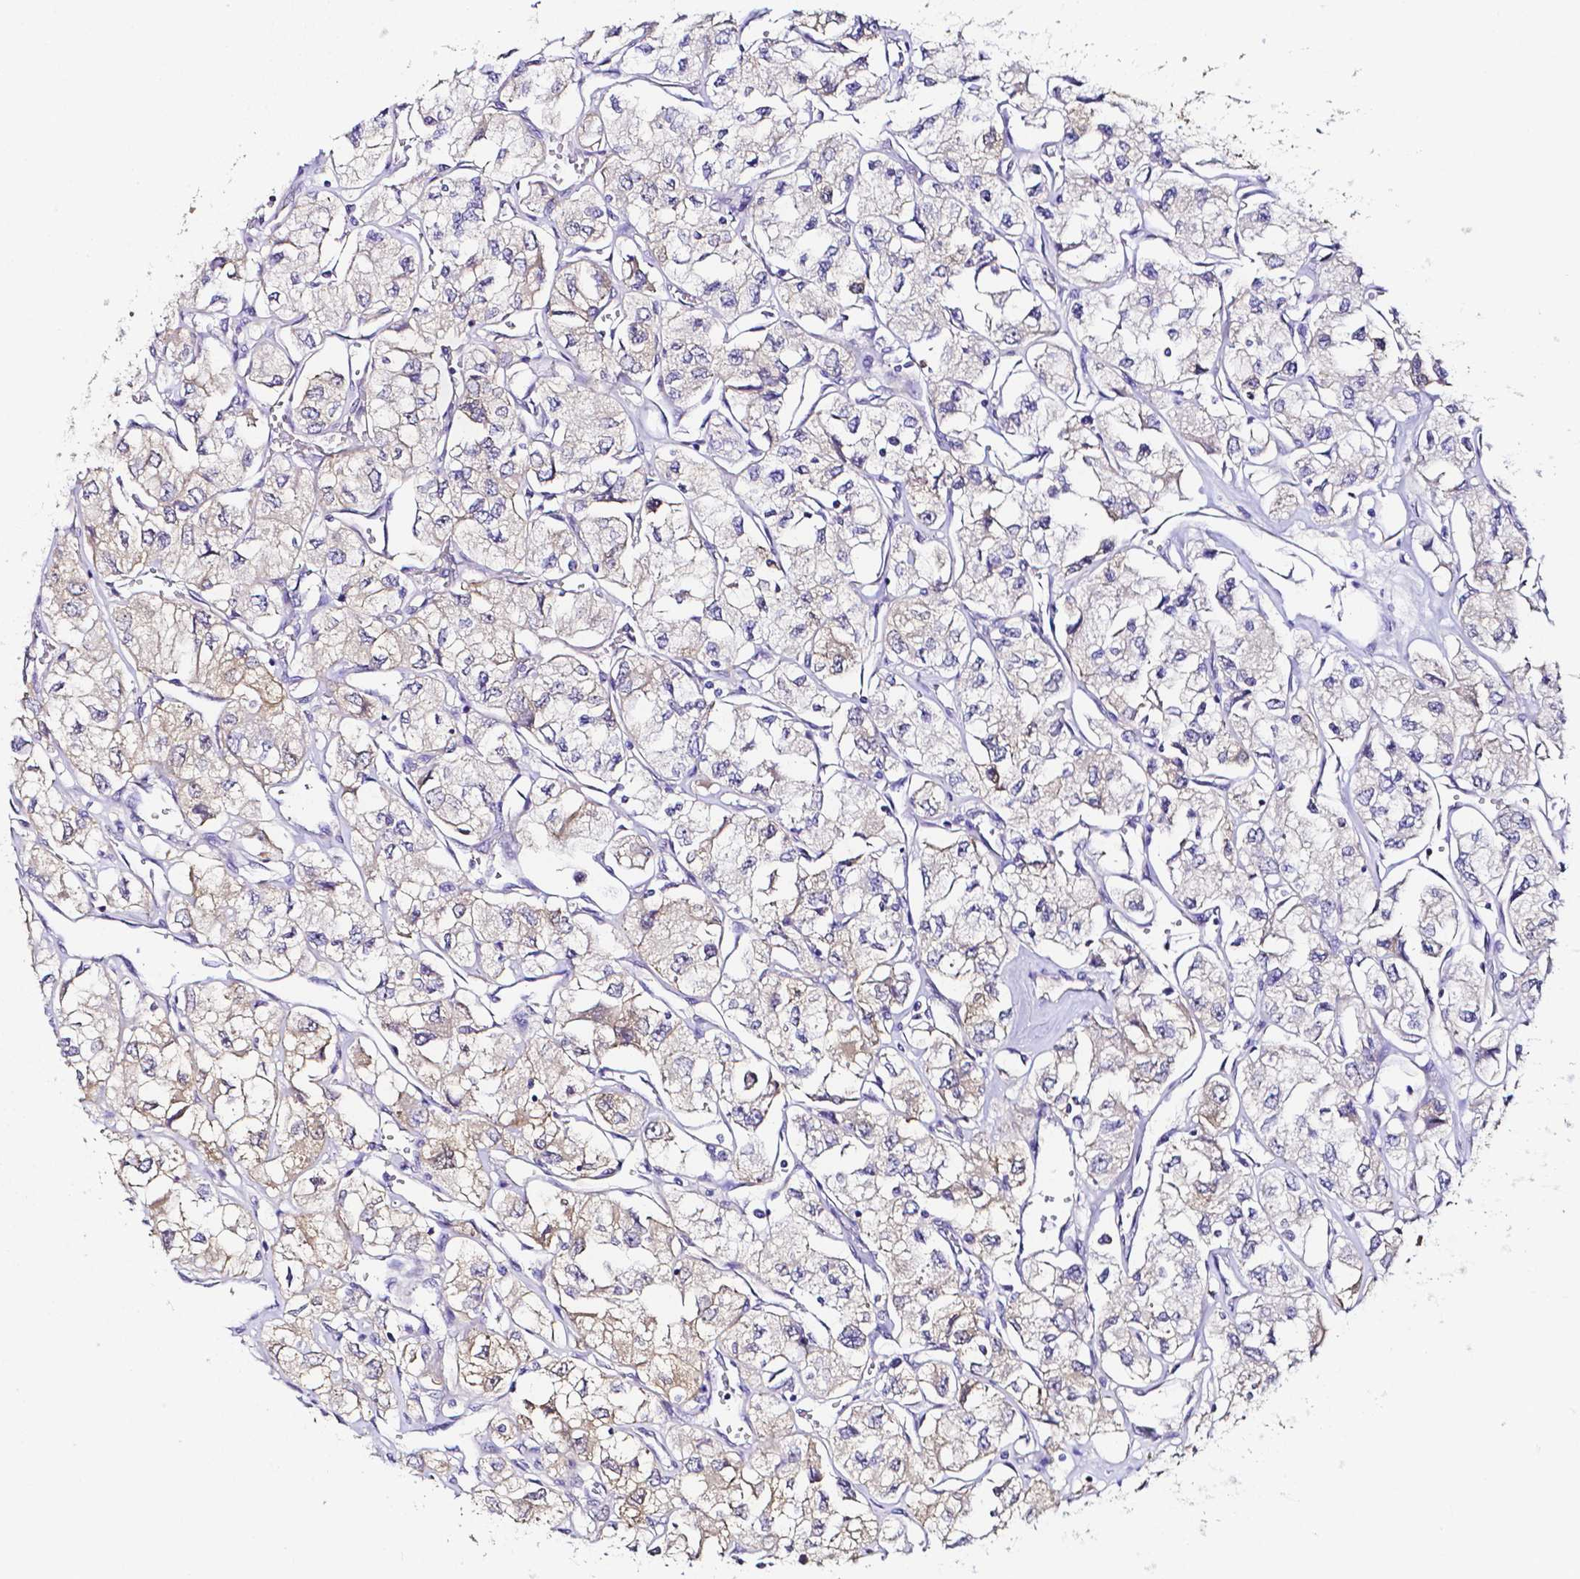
{"staining": {"intensity": "weak", "quantity": "<25%", "location": "cytoplasmic/membranous"}, "tissue": "renal cancer", "cell_type": "Tumor cells", "image_type": "cancer", "snomed": [{"axis": "morphology", "description": "Adenocarcinoma, NOS"}, {"axis": "topography", "description": "Kidney"}], "caption": "DAB immunohistochemical staining of renal cancer exhibits no significant staining in tumor cells.", "gene": "PKP3", "patient": {"sex": "female", "age": 59}}